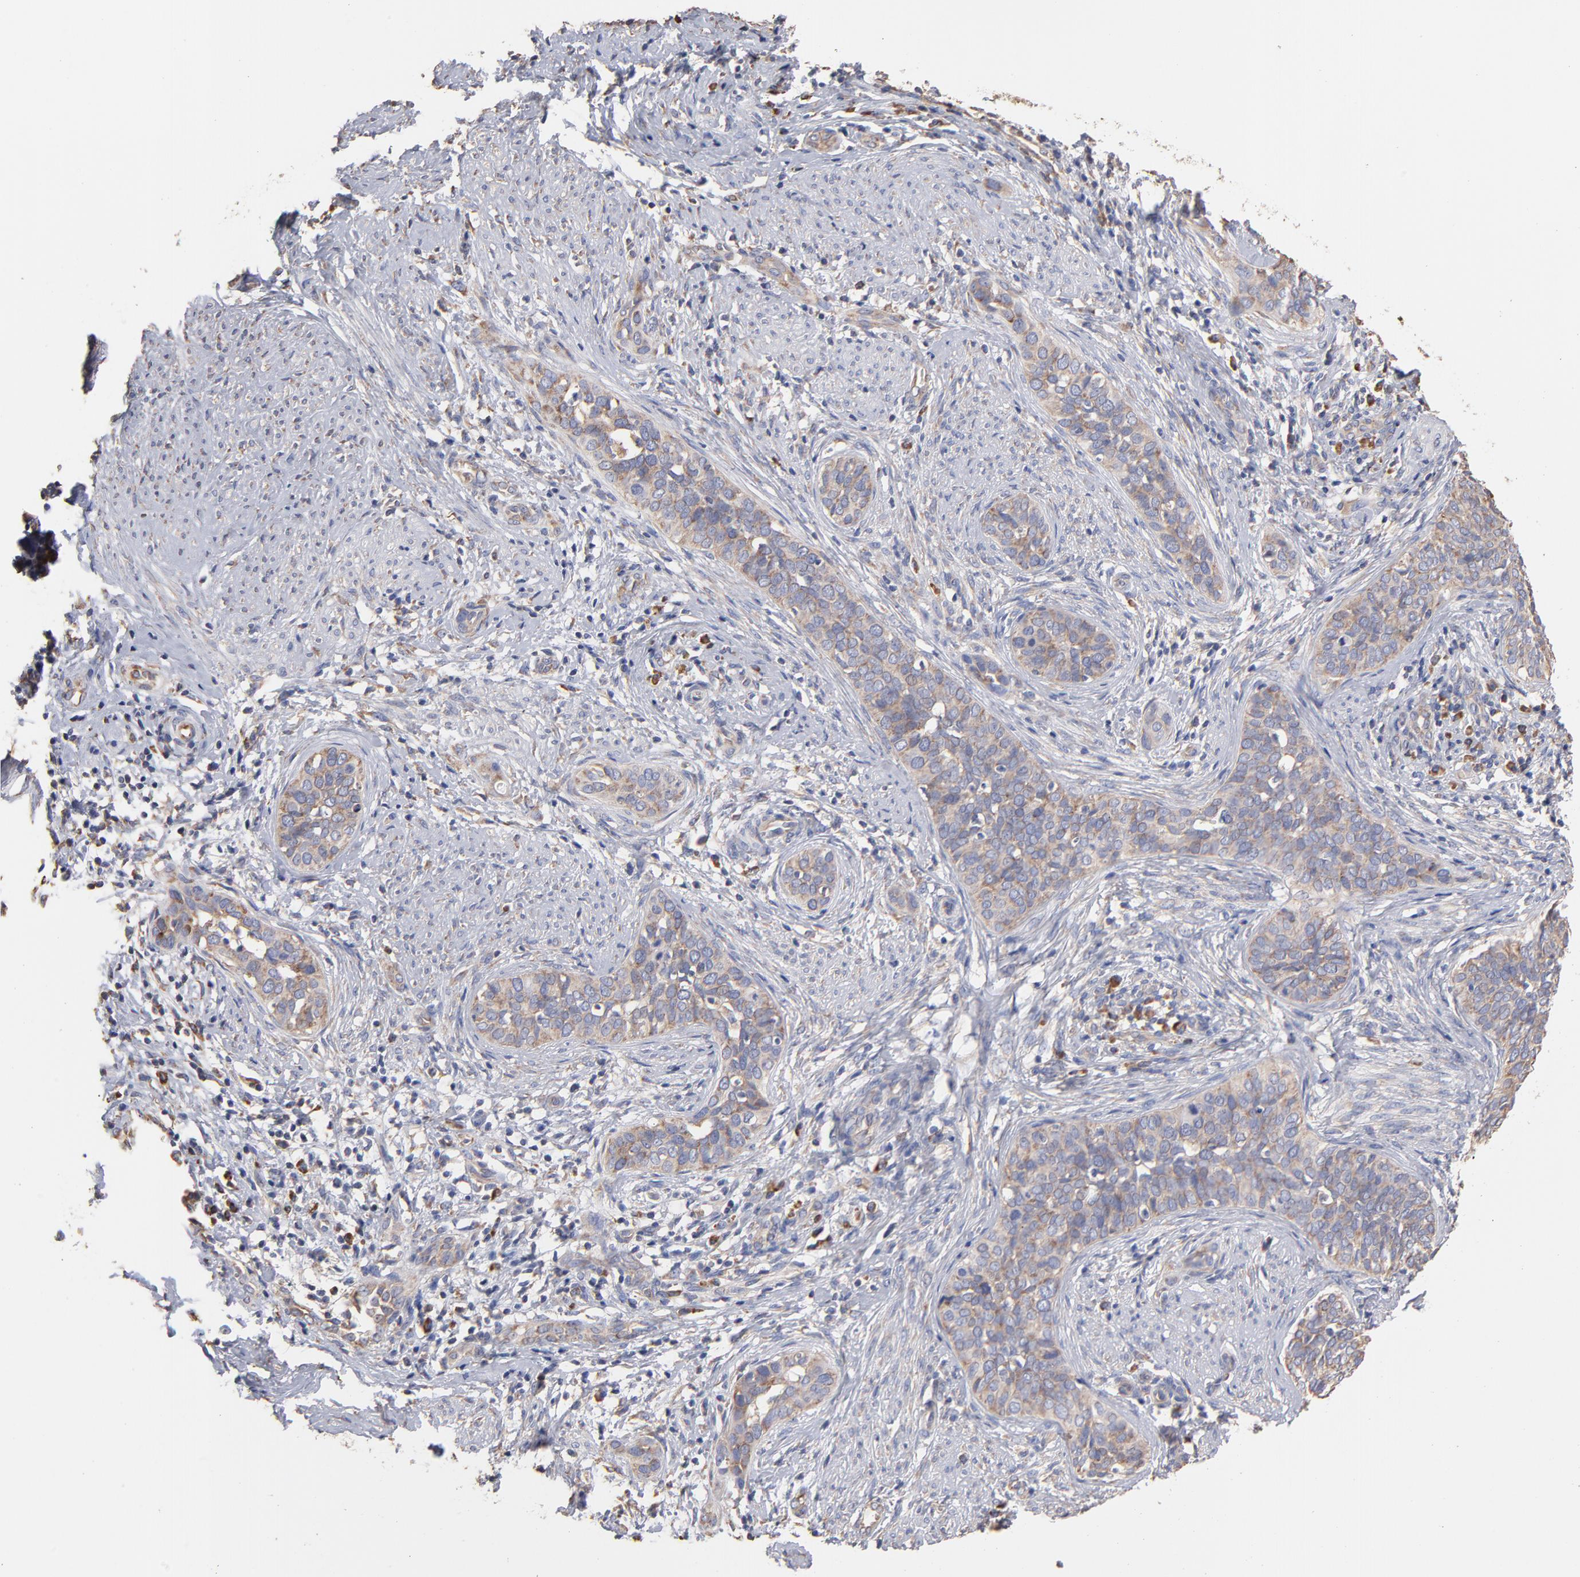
{"staining": {"intensity": "weak", "quantity": "25%-75%", "location": "cytoplasmic/membranous"}, "tissue": "cervical cancer", "cell_type": "Tumor cells", "image_type": "cancer", "snomed": [{"axis": "morphology", "description": "Squamous cell carcinoma, NOS"}, {"axis": "topography", "description": "Cervix"}], "caption": "Immunohistochemical staining of cervical squamous cell carcinoma exhibits weak cytoplasmic/membranous protein staining in about 25%-75% of tumor cells.", "gene": "RPL9", "patient": {"sex": "female", "age": 31}}